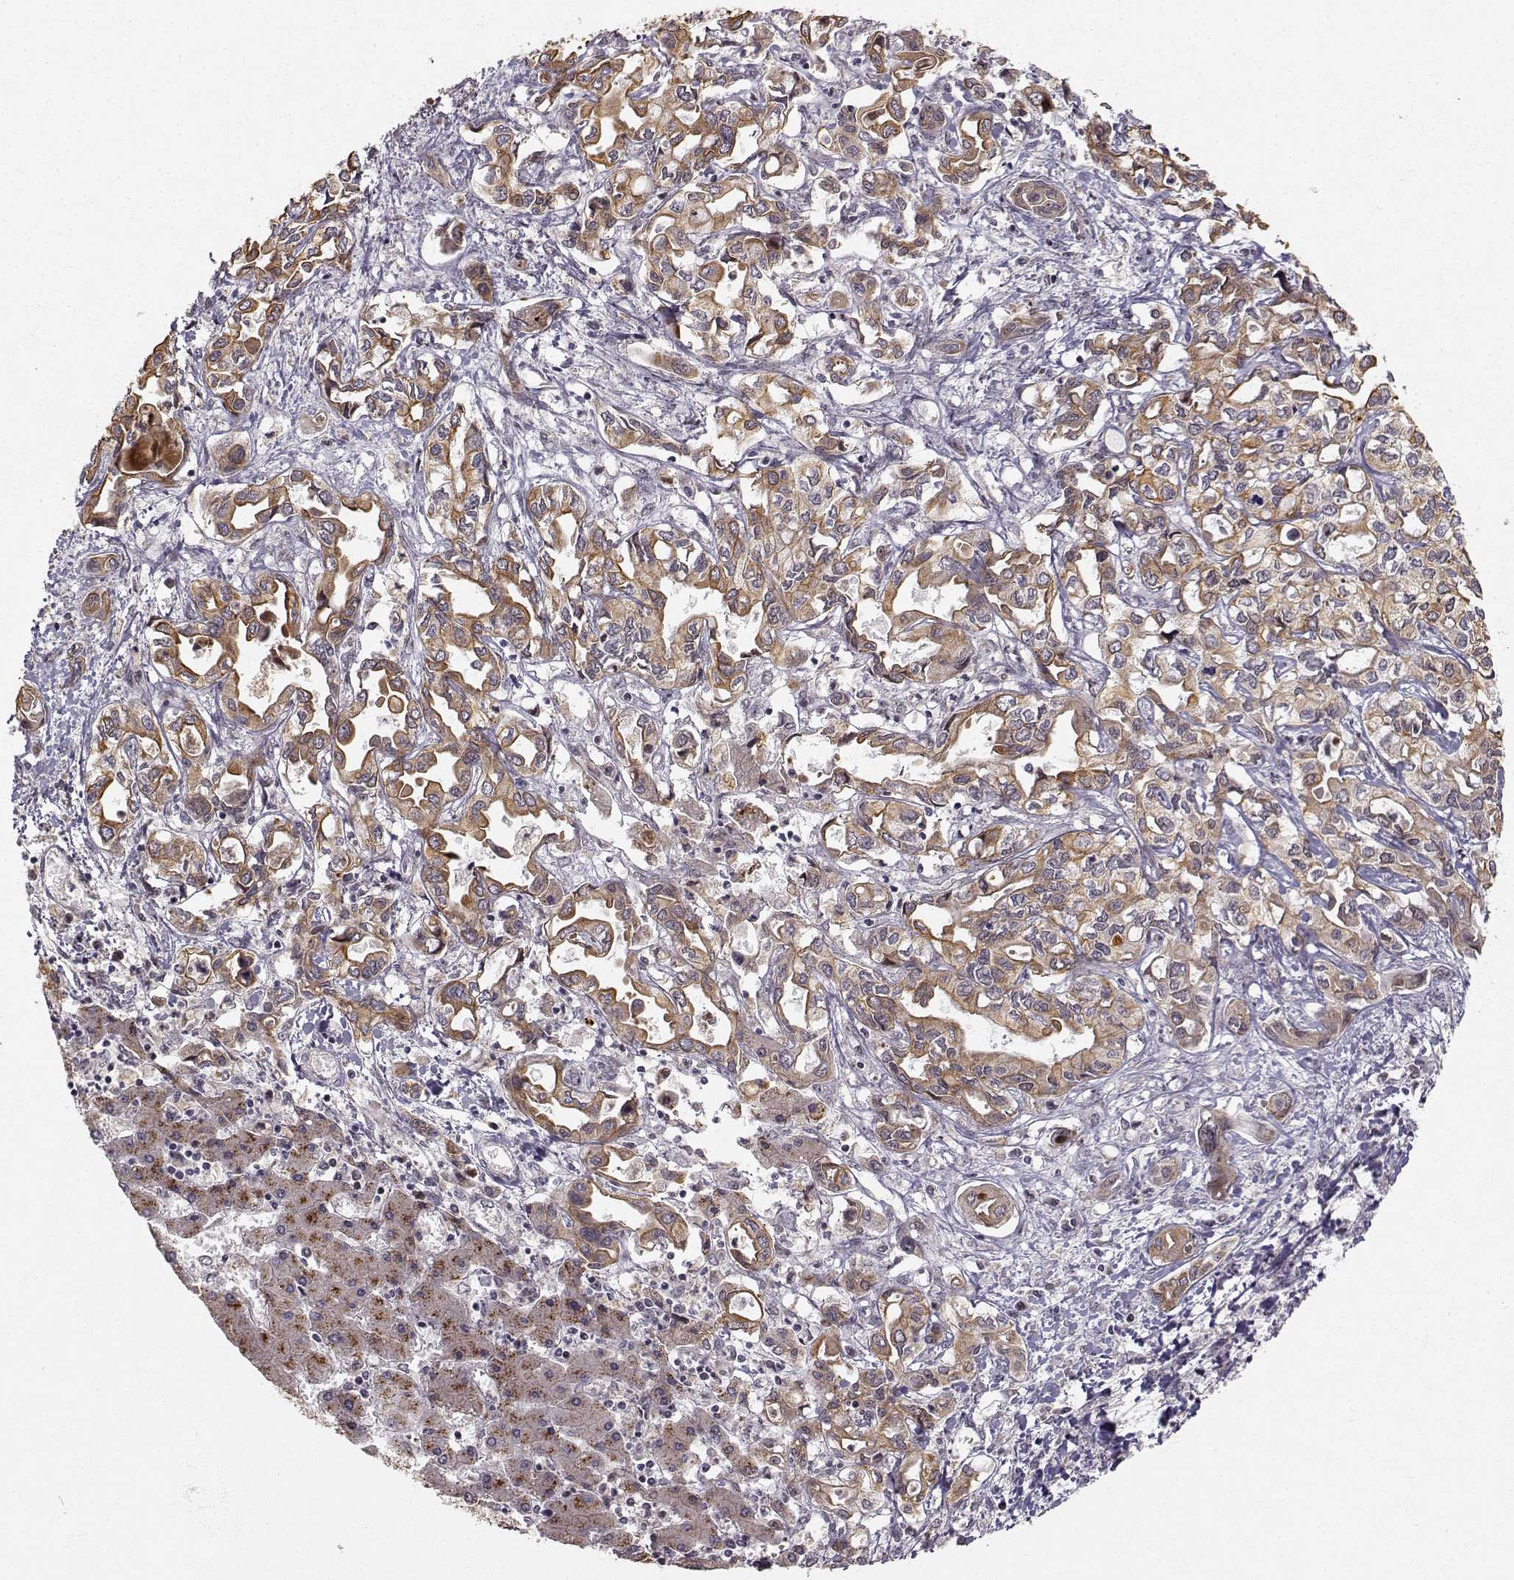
{"staining": {"intensity": "strong", "quantity": "25%-75%", "location": "cytoplasmic/membranous"}, "tissue": "liver cancer", "cell_type": "Tumor cells", "image_type": "cancer", "snomed": [{"axis": "morphology", "description": "Cholangiocarcinoma"}, {"axis": "topography", "description": "Liver"}], "caption": "High-power microscopy captured an immunohistochemistry histopathology image of liver cancer (cholangiocarcinoma), revealing strong cytoplasmic/membranous positivity in approximately 25%-75% of tumor cells. Nuclei are stained in blue.", "gene": "APC", "patient": {"sex": "female", "age": 64}}